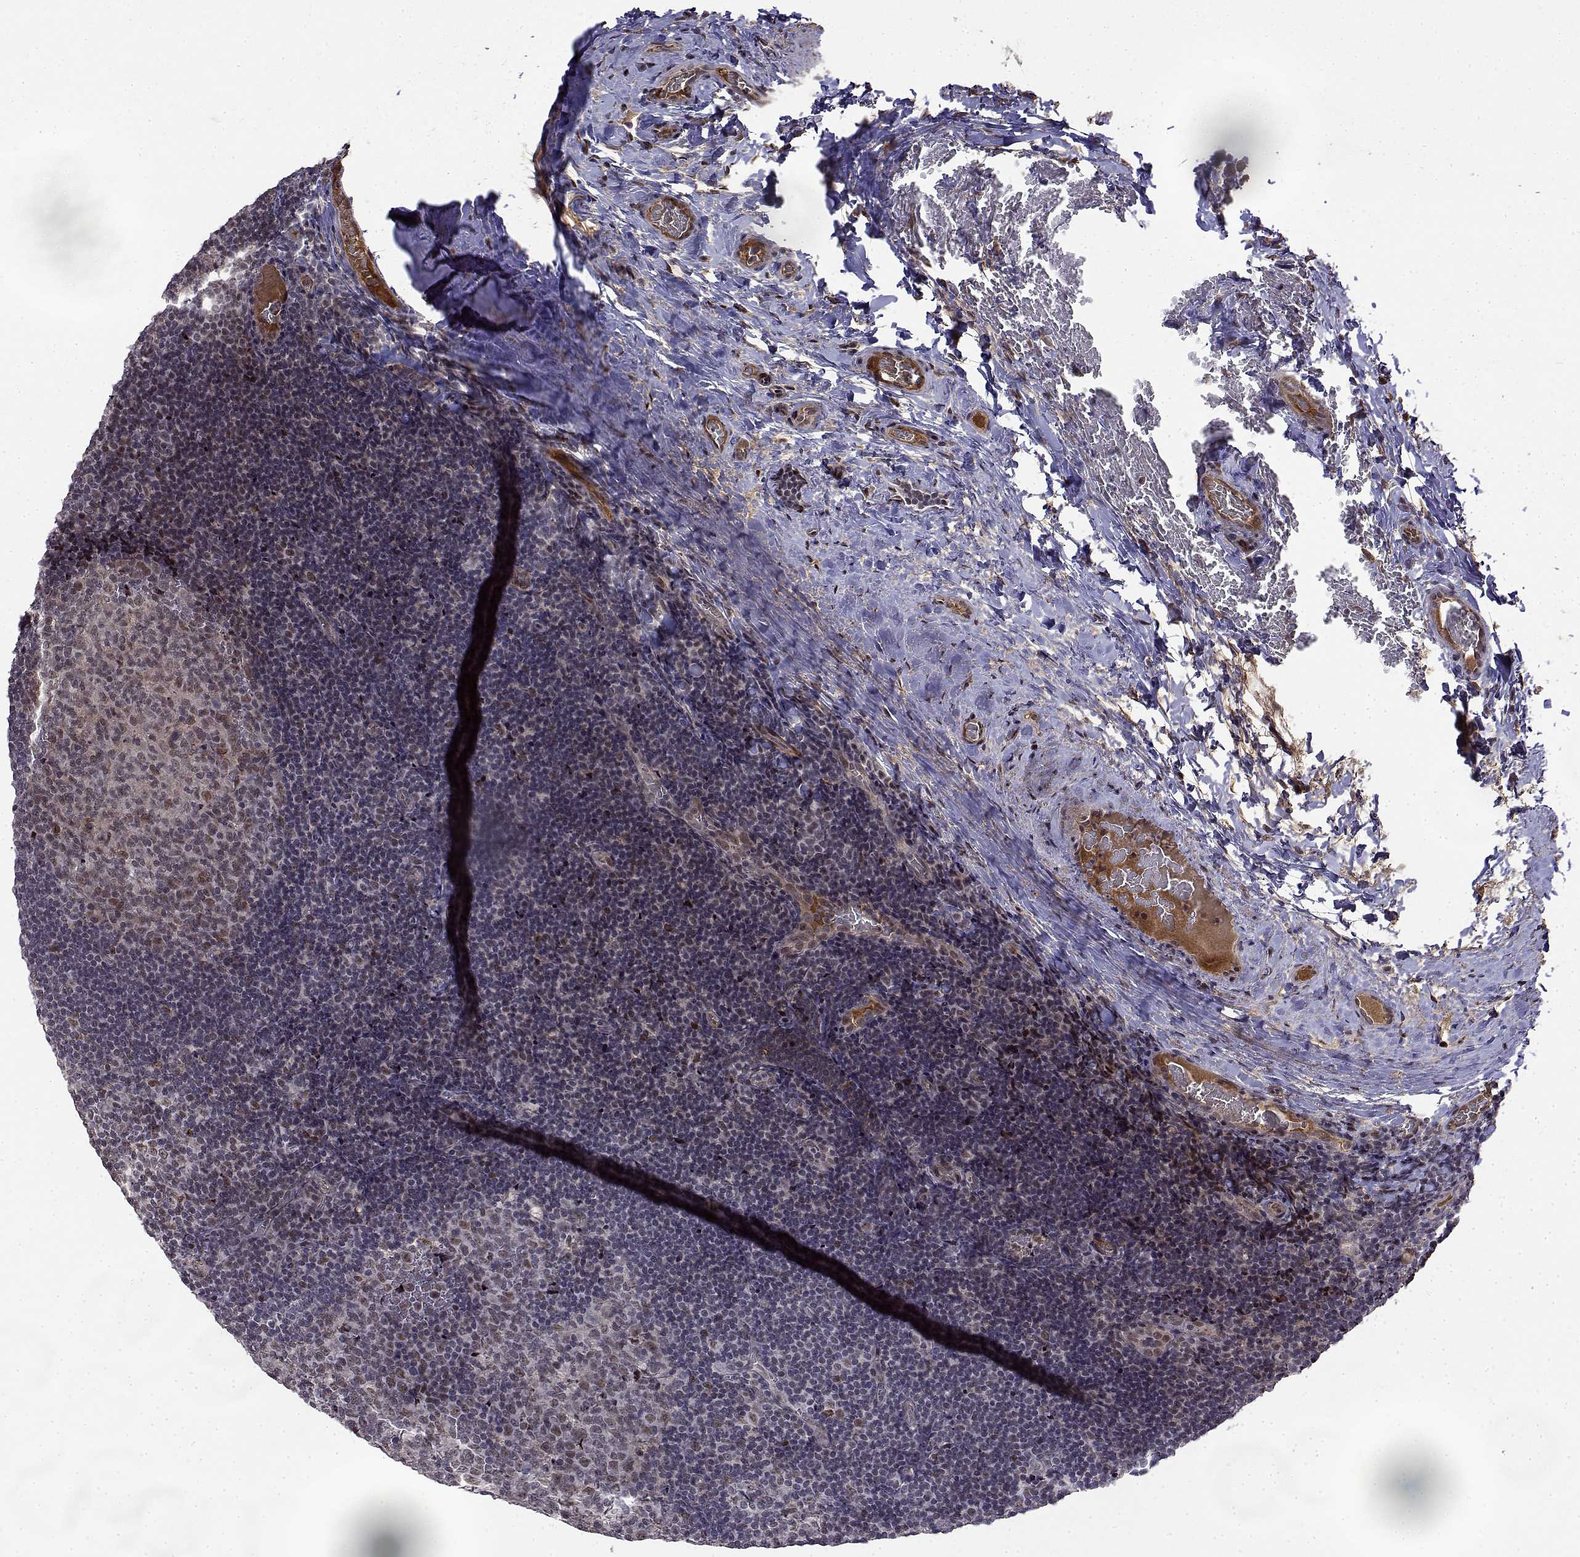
{"staining": {"intensity": "weak", "quantity": "25%-75%", "location": "nuclear"}, "tissue": "tonsil", "cell_type": "Germinal center cells", "image_type": "normal", "snomed": [{"axis": "morphology", "description": "Normal tissue, NOS"}, {"axis": "morphology", "description": "Inflammation, NOS"}, {"axis": "topography", "description": "Tonsil"}], "caption": "A histopathology image of tonsil stained for a protein reveals weak nuclear brown staining in germinal center cells.", "gene": "ITGA7", "patient": {"sex": "female", "age": 31}}